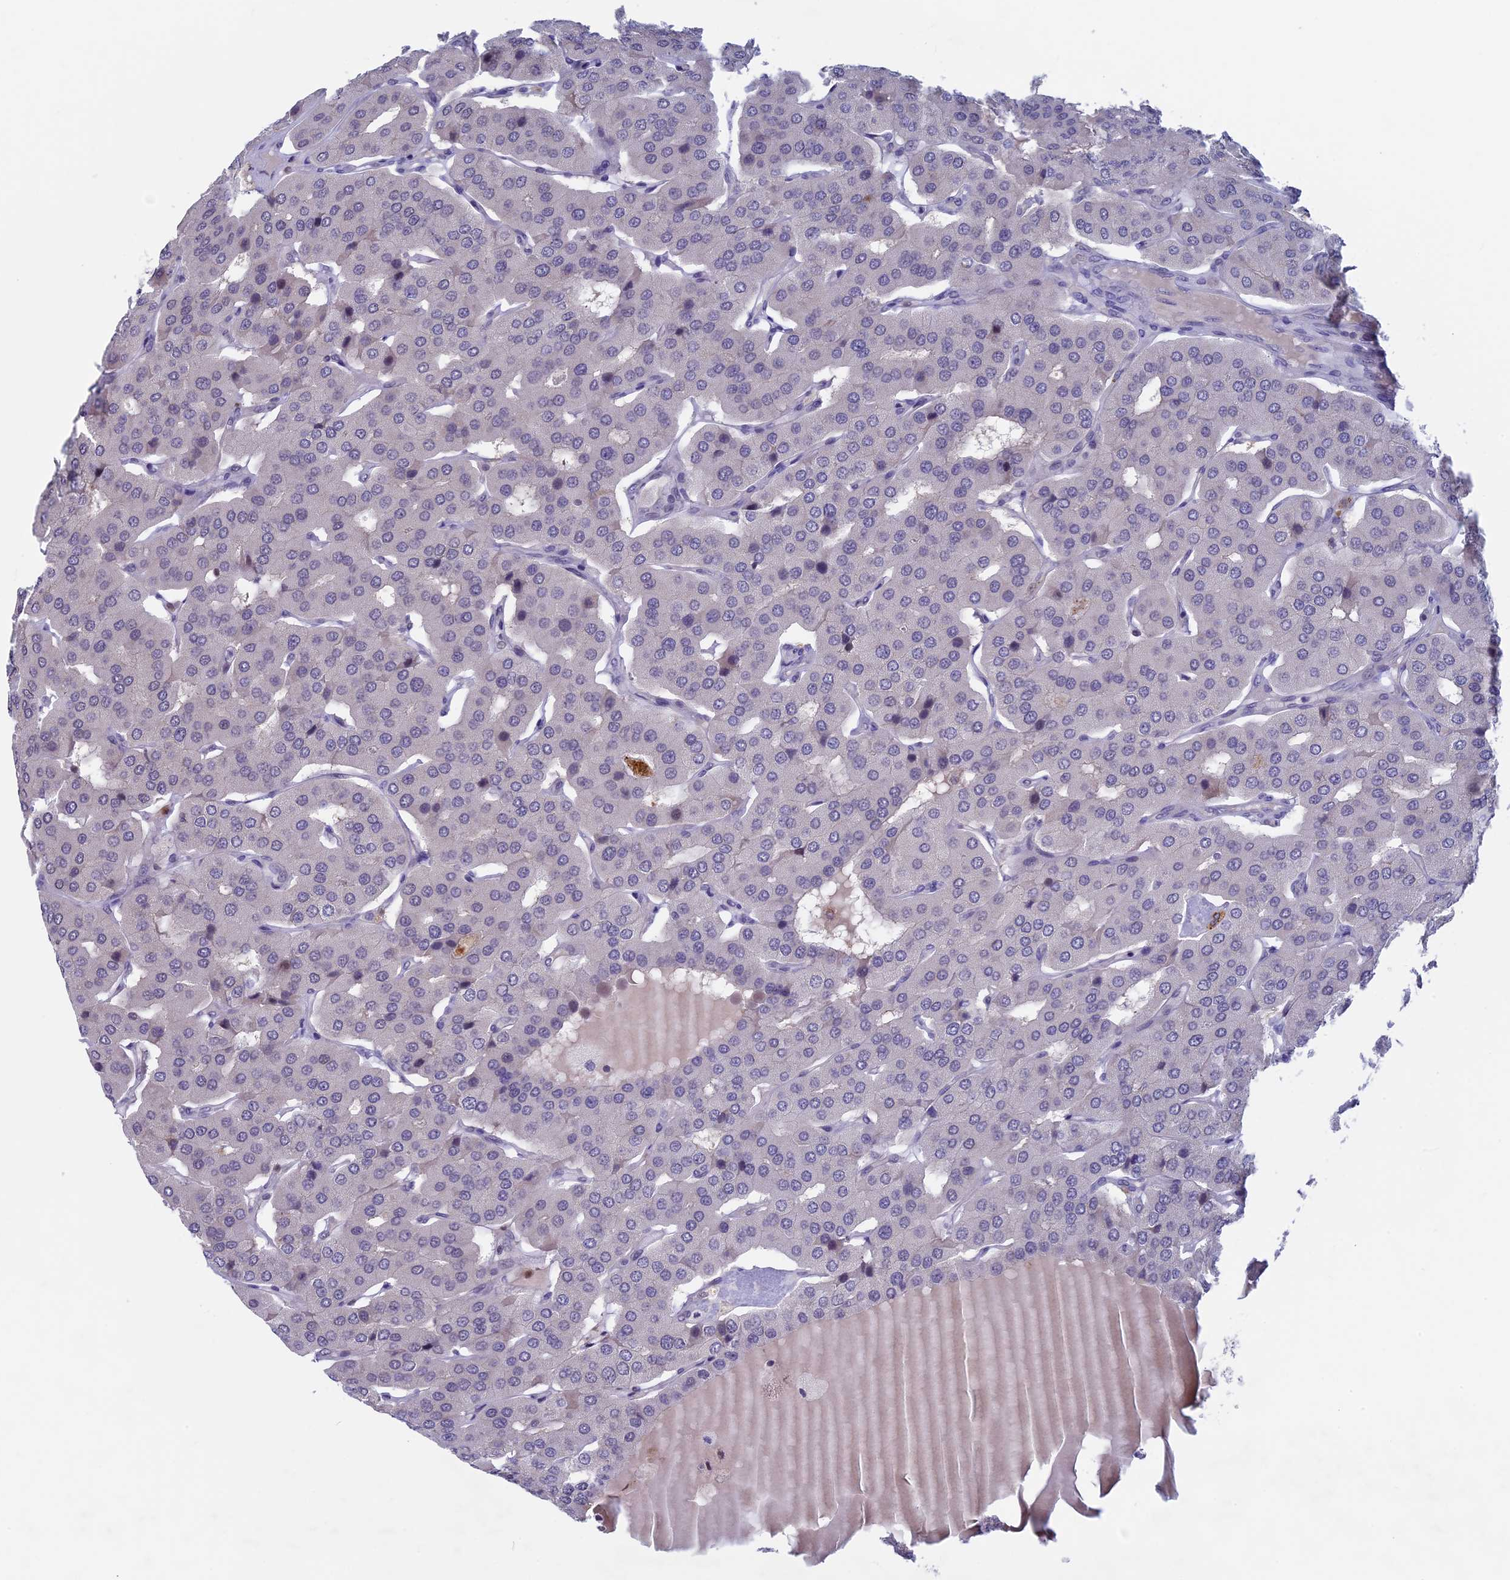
{"staining": {"intensity": "negative", "quantity": "none", "location": "none"}, "tissue": "parathyroid gland", "cell_type": "Glandular cells", "image_type": "normal", "snomed": [{"axis": "morphology", "description": "Normal tissue, NOS"}, {"axis": "morphology", "description": "Adenoma, NOS"}, {"axis": "topography", "description": "Parathyroid gland"}], "caption": "This histopathology image is of normal parathyroid gland stained with immunohistochemistry to label a protein in brown with the nuclei are counter-stained blue. There is no positivity in glandular cells. (Brightfield microscopy of DAB IHC at high magnification).", "gene": "SPIRE1", "patient": {"sex": "female", "age": 86}}